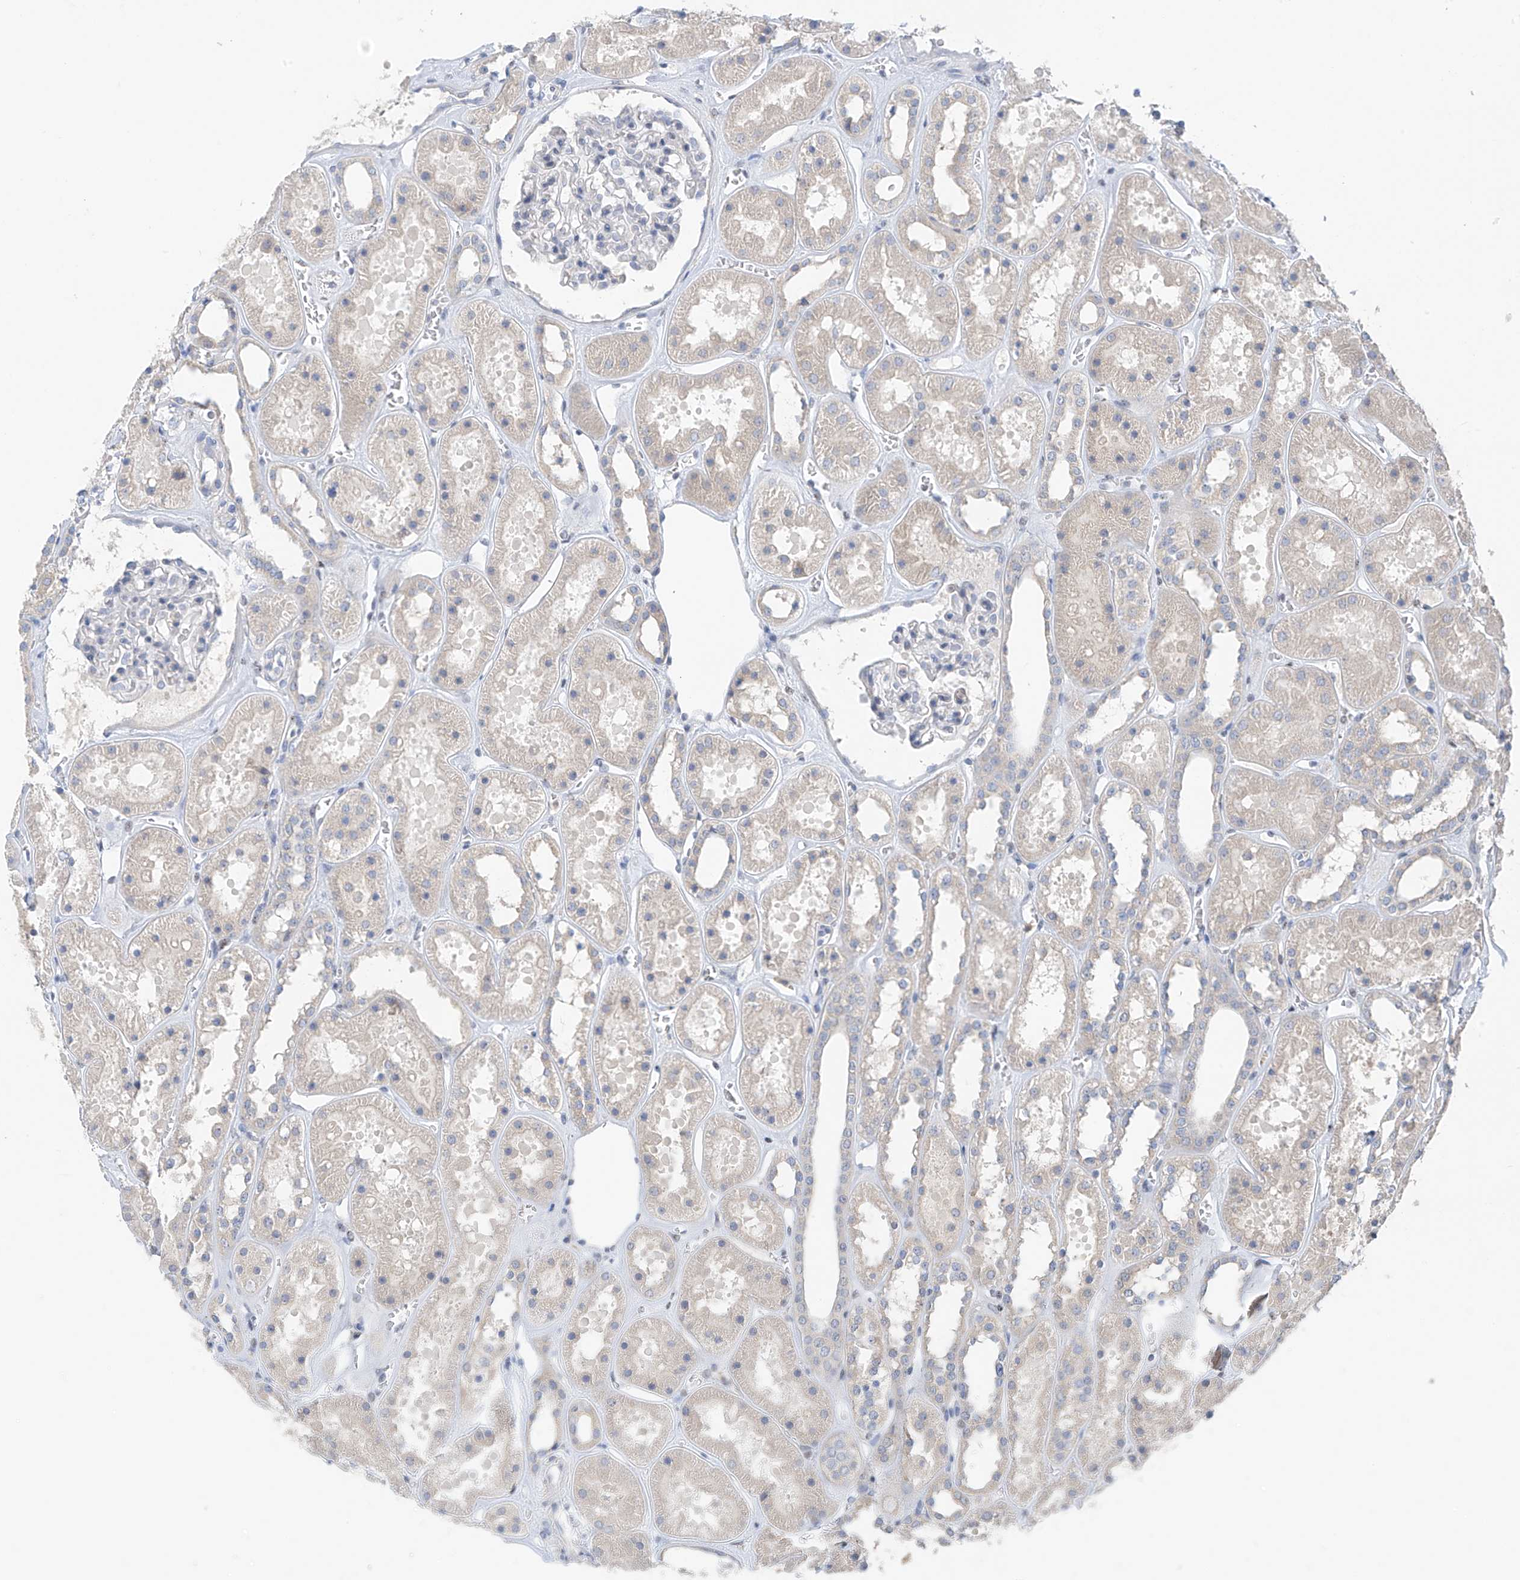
{"staining": {"intensity": "negative", "quantity": "none", "location": "none"}, "tissue": "kidney", "cell_type": "Cells in glomeruli", "image_type": "normal", "snomed": [{"axis": "morphology", "description": "Normal tissue, NOS"}, {"axis": "topography", "description": "Kidney"}], "caption": "The histopathology image reveals no staining of cells in glomeruli in benign kidney. (Stains: DAB (3,3'-diaminobenzidine) IHC with hematoxylin counter stain, Microscopy: brightfield microscopy at high magnification).", "gene": "RPL4", "patient": {"sex": "female", "age": 41}}